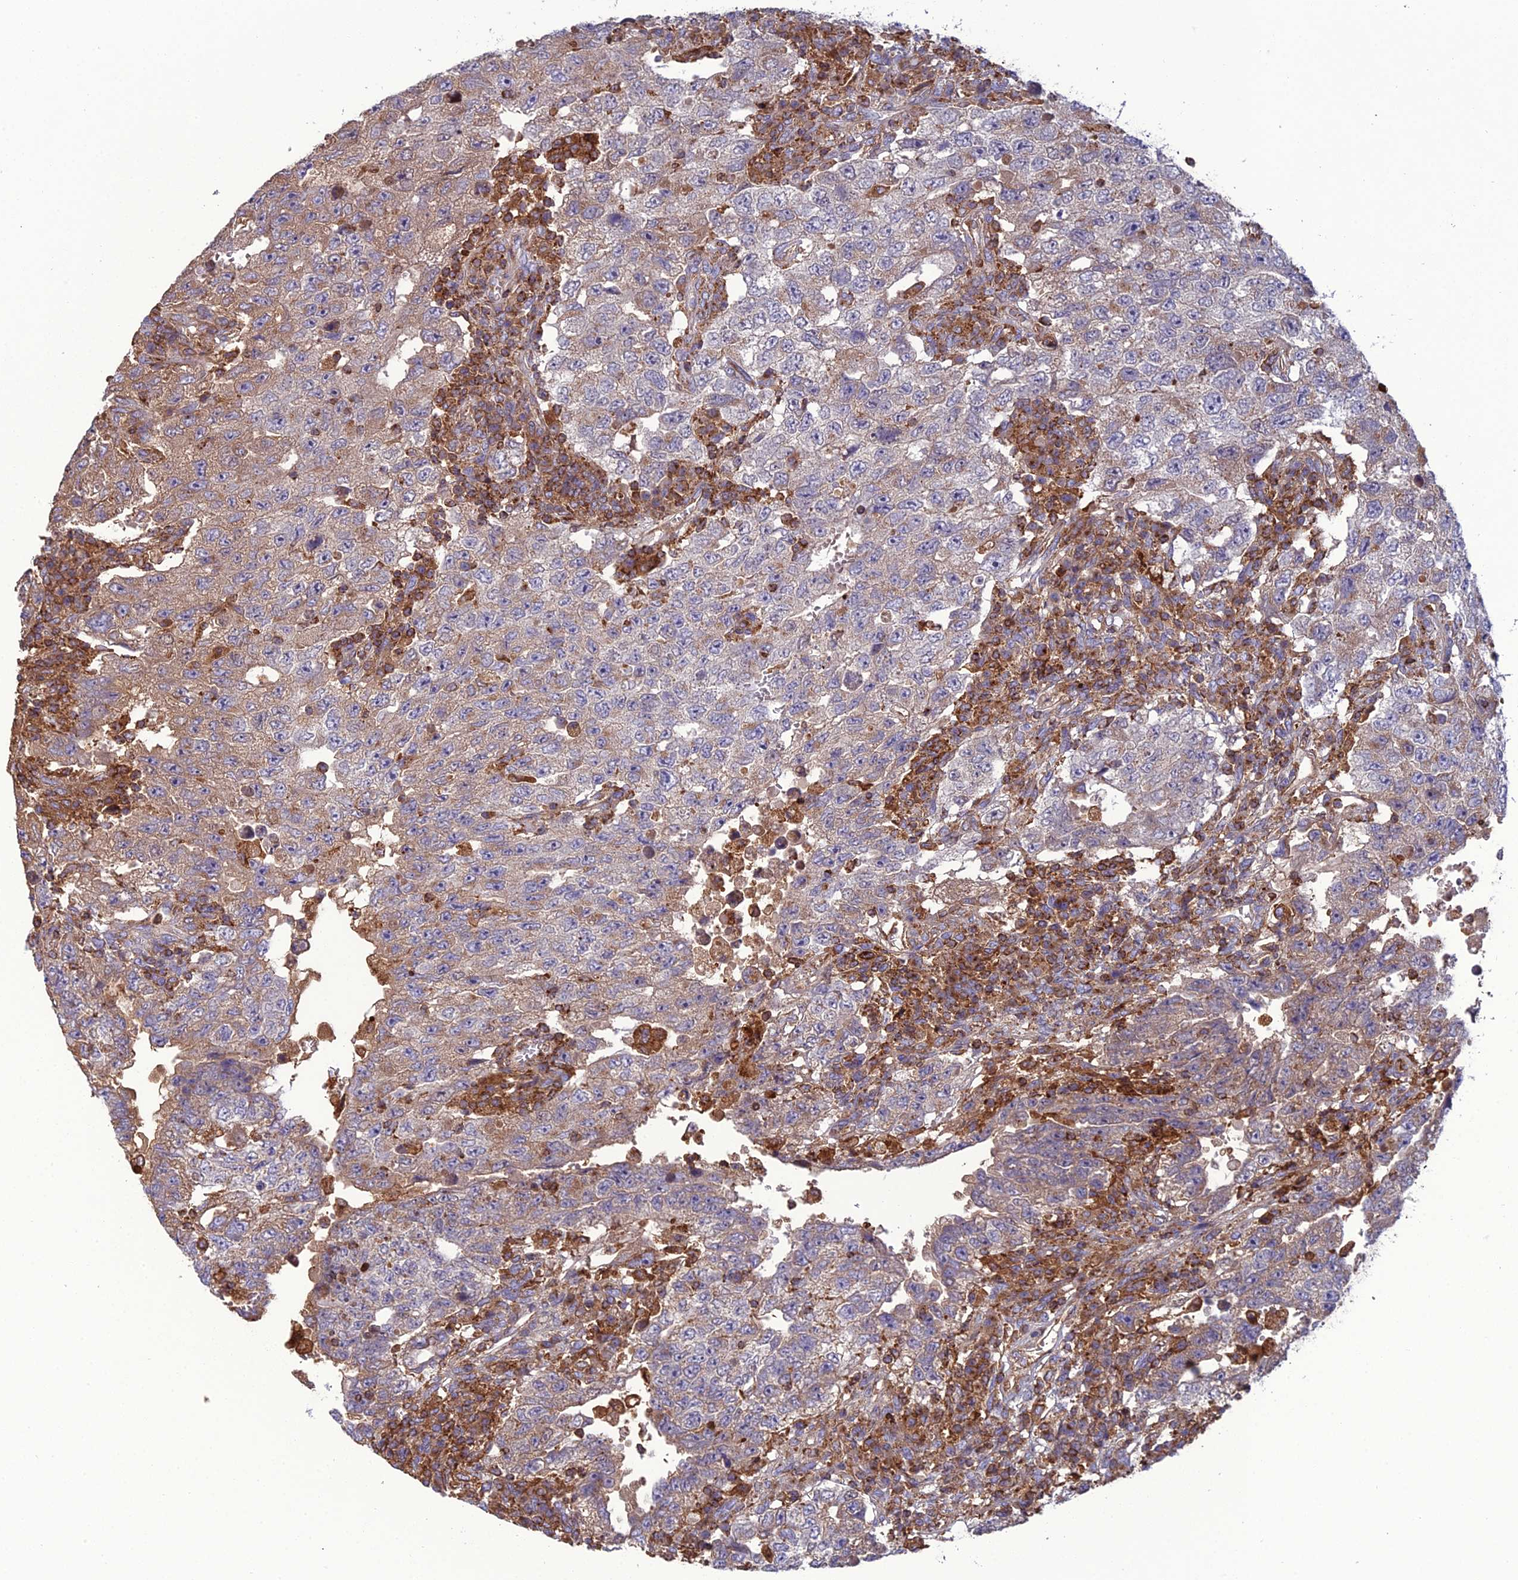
{"staining": {"intensity": "moderate", "quantity": "25%-75%", "location": "cytoplasmic/membranous"}, "tissue": "testis cancer", "cell_type": "Tumor cells", "image_type": "cancer", "snomed": [{"axis": "morphology", "description": "Carcinoma, Embryonal, NOS"}, {"axis": "topography", "description": "Testis"}], "caption": "Protein staining of testis cancer (embryonal carcinoma) tissue displays moderate cytoplasmic/membranous staining in about 25%-75% of tumor cells. Immunohistochemistry stains the protein of interest in brown and the nuclei are stained blue.", "gene": "LNPEP", "patient": {"sex": "male", "age": 26}}